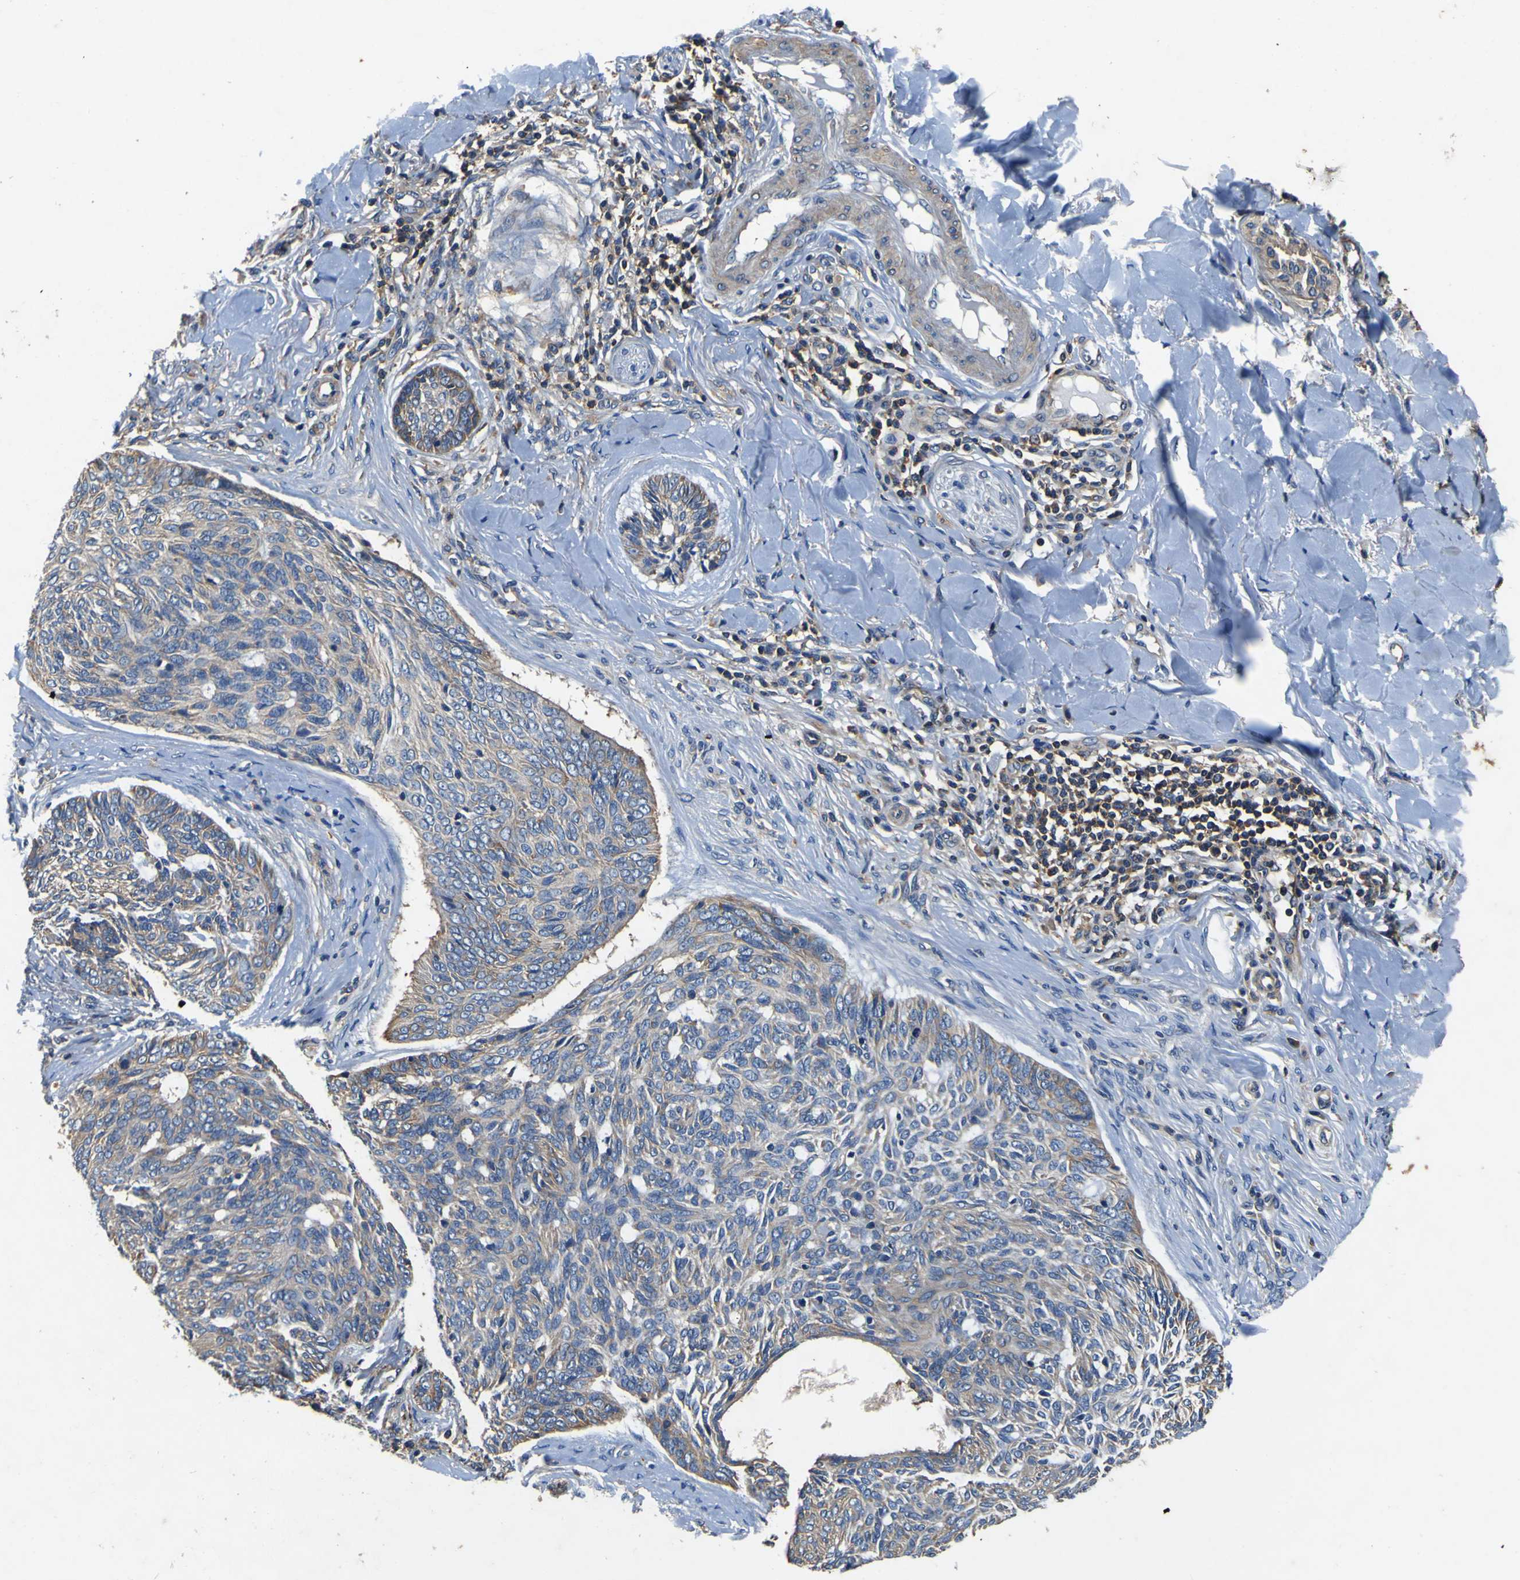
{"staining": {"intensity": "weak", "quantity": ">75%", "location": "cytoplasmic/membranous"}, "tissue": "skin cancer", "cell_type": "Tumor cells", "image_type": "cancer", "snomed": [{"axis": "morphology", "description": "Basal cell carcinoma"}, {"axis": "topography", "description": "Skin"}], "caption": "Skin basal cell carcinoma was stained to show a protein in brown. There is low levels of weak cytoplasmic/membranous positivity in approximately >75% of tumor cells.", "gene": "CNR2", "patient": {"sex": "male", "age": 43}}